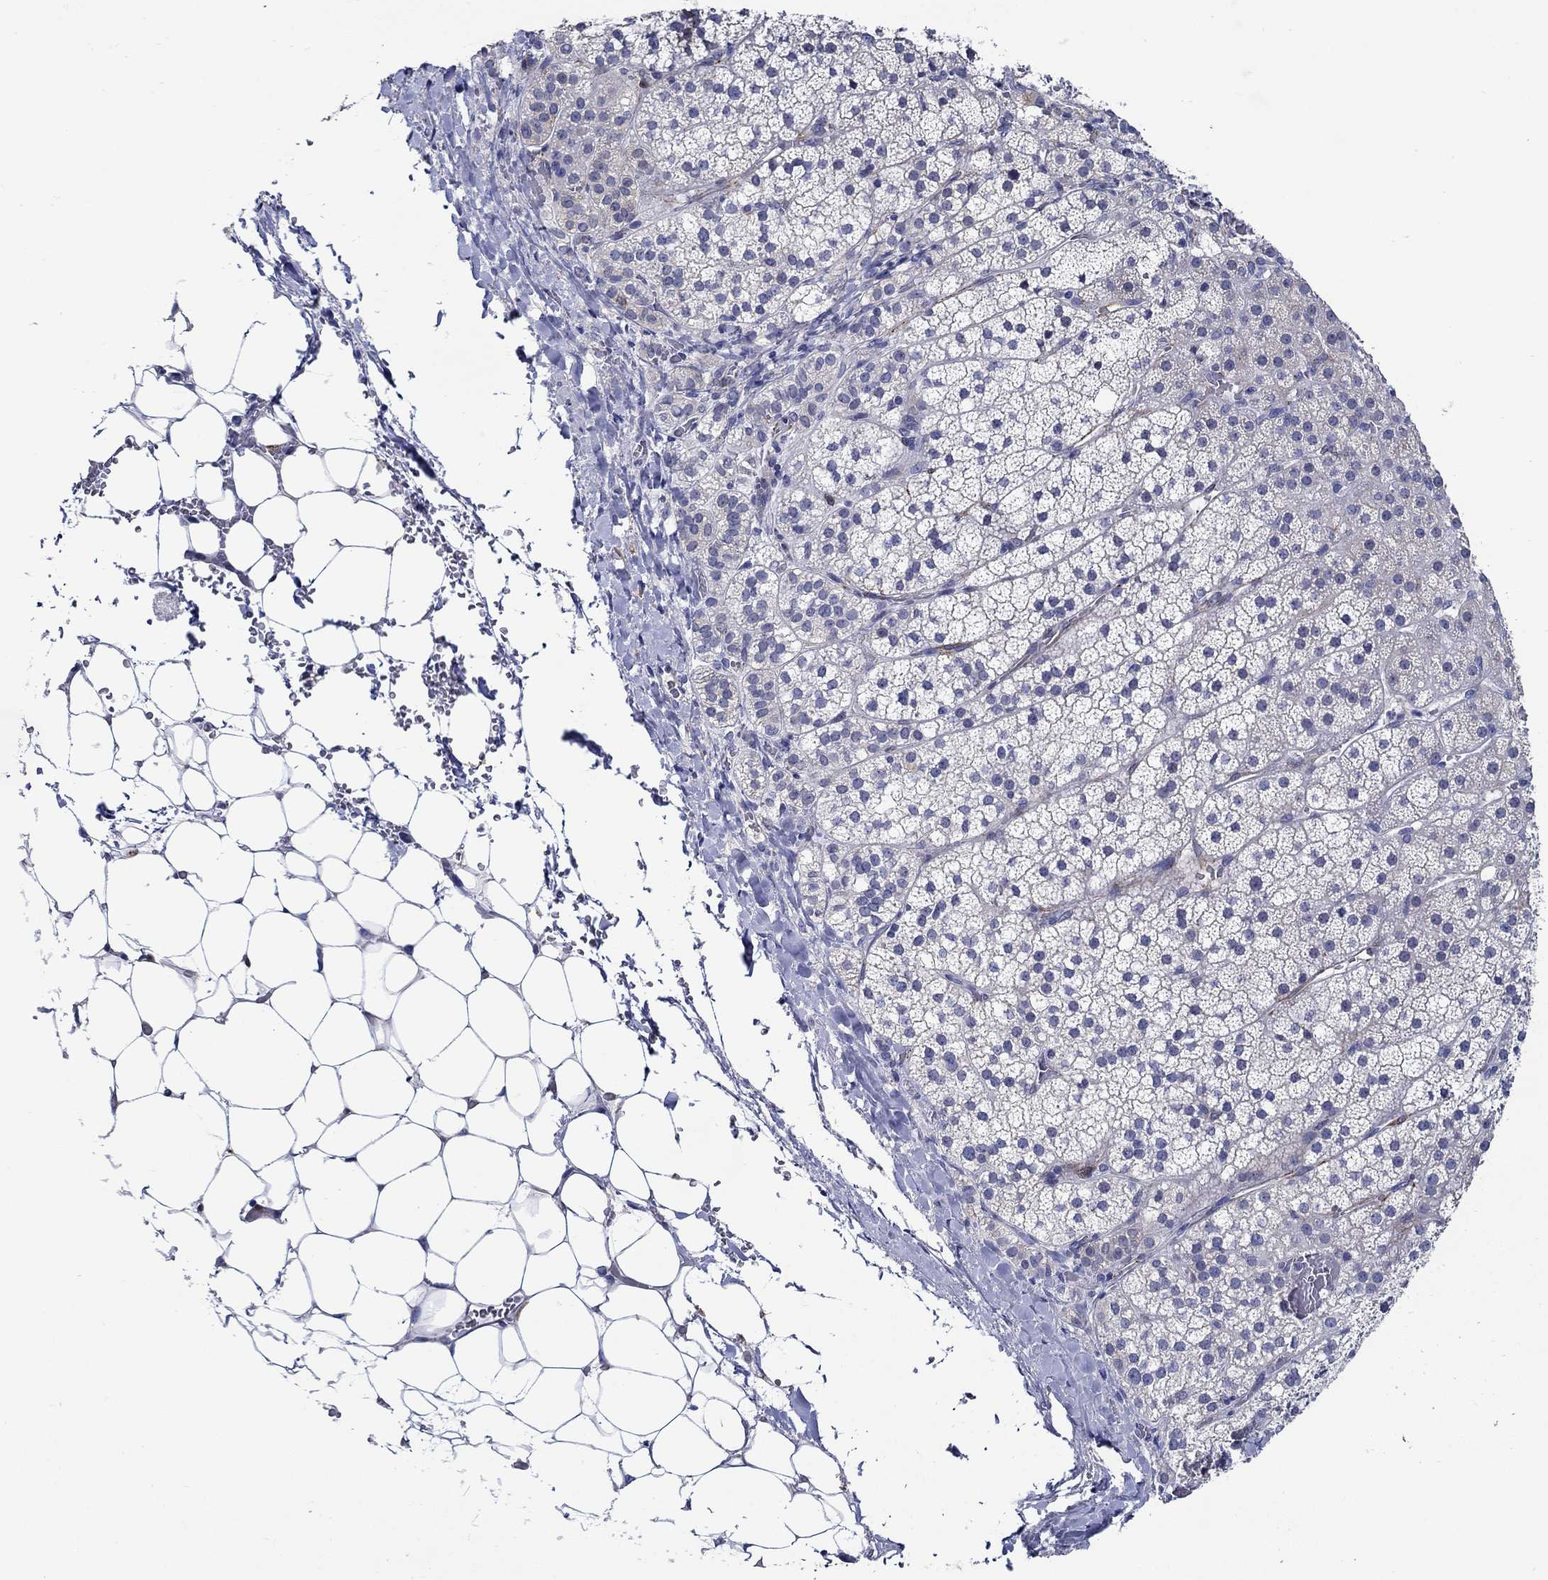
{"staining": {"intensity": "weak", "quantity": "<25%", "location": "cytoplasmic/membranous"}, "tissue": "adrenal gland", "cell_type": "Glandular cells", "image_type": "normal", "snomed": [{"axis": "morphology", "description": "Normal tissue, NOS"}, {"axis": "topography", "description": "Adrenal gland"}], "caption": "Immunohistochemistry (IHC) photomicrograph of benign human adrenal gland stained for a protein (brown), which demonstrates no positivity in glandular cells. Nuclei are stained in blue.", "gene": "MC2R", "patient": {"sex": "male", "age": 53}}